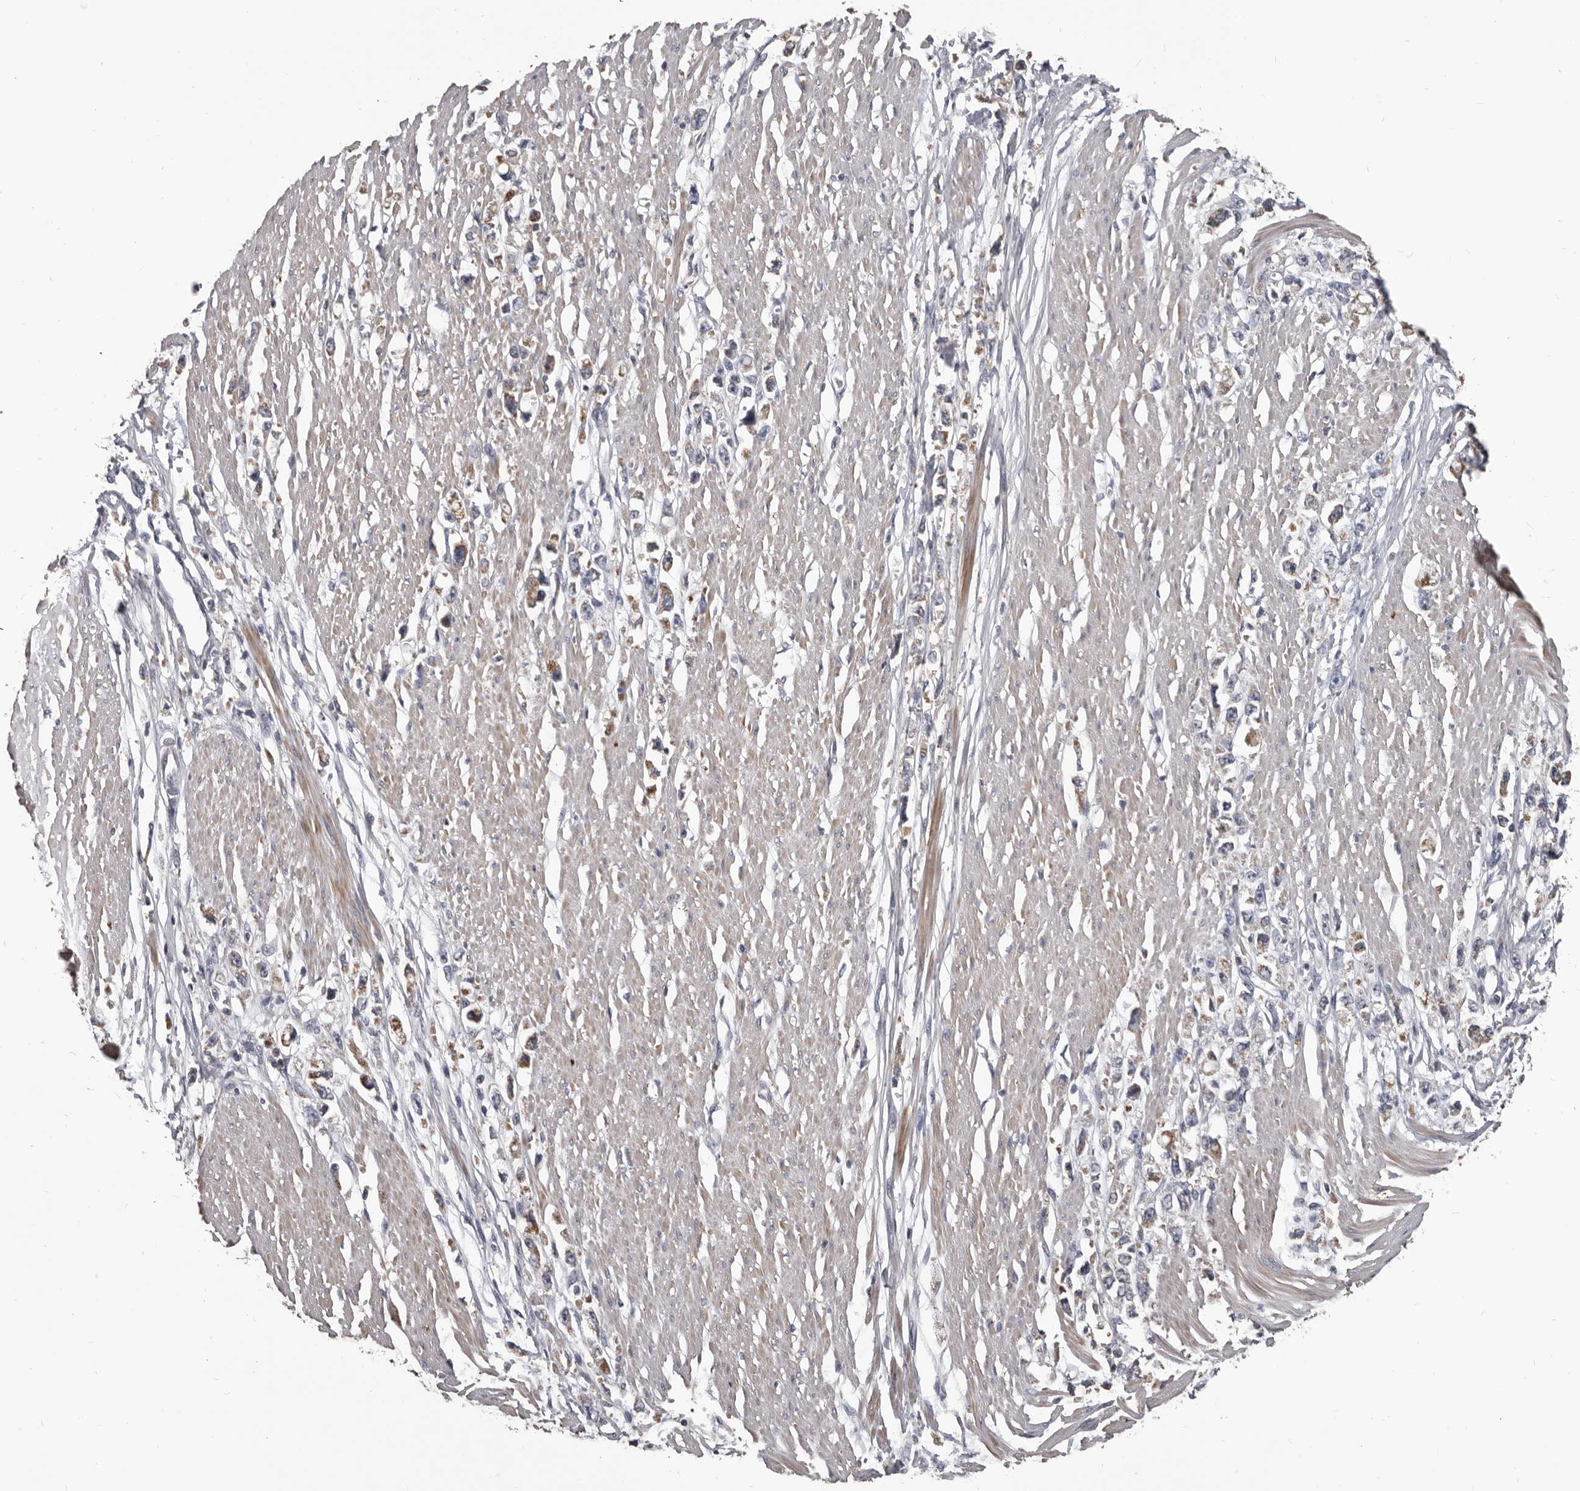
{"staining": {"intensity": "weak", "quantity": "25%-75%", "location": "cytoplasmic/membranous"}, "tissue": "stomach cancer", "cell_type": "Tumor cells", "image_type": "cancer", "snomed": [{"axis": "morphology", "description": "Adenocarcinoma, NOS"}, {"axis": "topography", "description": "Stomach"}], "caption": "Immunohistochemistry of human stomach cancer exhibits low levels of weak cytoplasmic/membranous expression in approximately 25%-75% of tumor cells.", "gene": "ALDH5A1", "patient": {"sex": "female", "age": 59}}